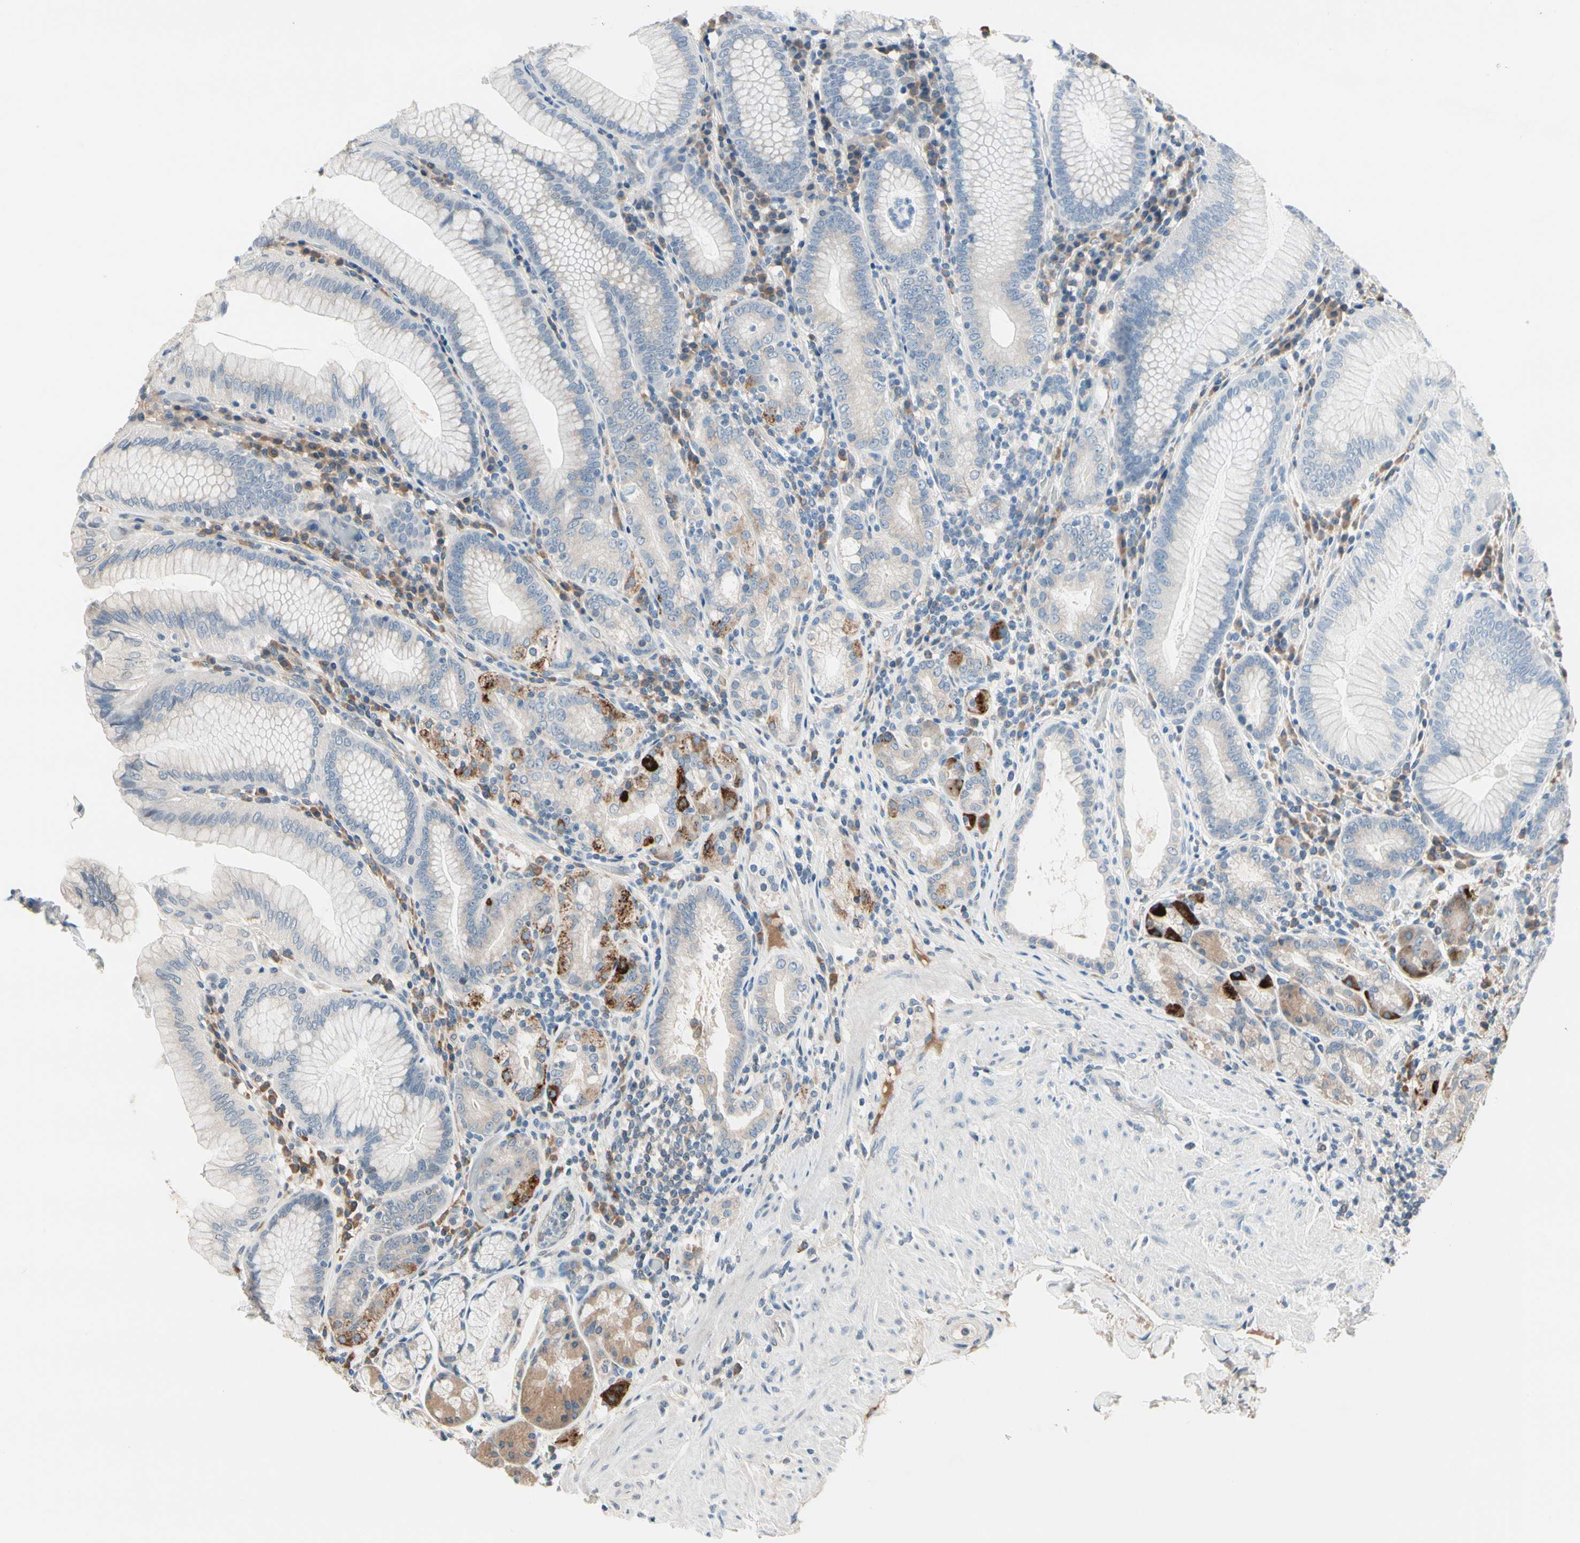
{"staining": {"intensity": "strong", "quantity": "<25%", "location": "cytoplasmic/membranous"}, "tissue": "stomach", "cell_type": "Glandular cells", "image_type": "normal", "snomed": [{"axis": "morphology", "description": "Normal tissue, NOS"}, {"axis": "topography", "description": "Stomach, lower"}], "caption": "Strong cytoplasmic/membranous expression for a protein is present in approximately <25% of glandular cells of unremarkable stomach using immunohistochemistry (IHC).", "gene": "SNX29", "patient": {"sex": "female", "age": 76}}